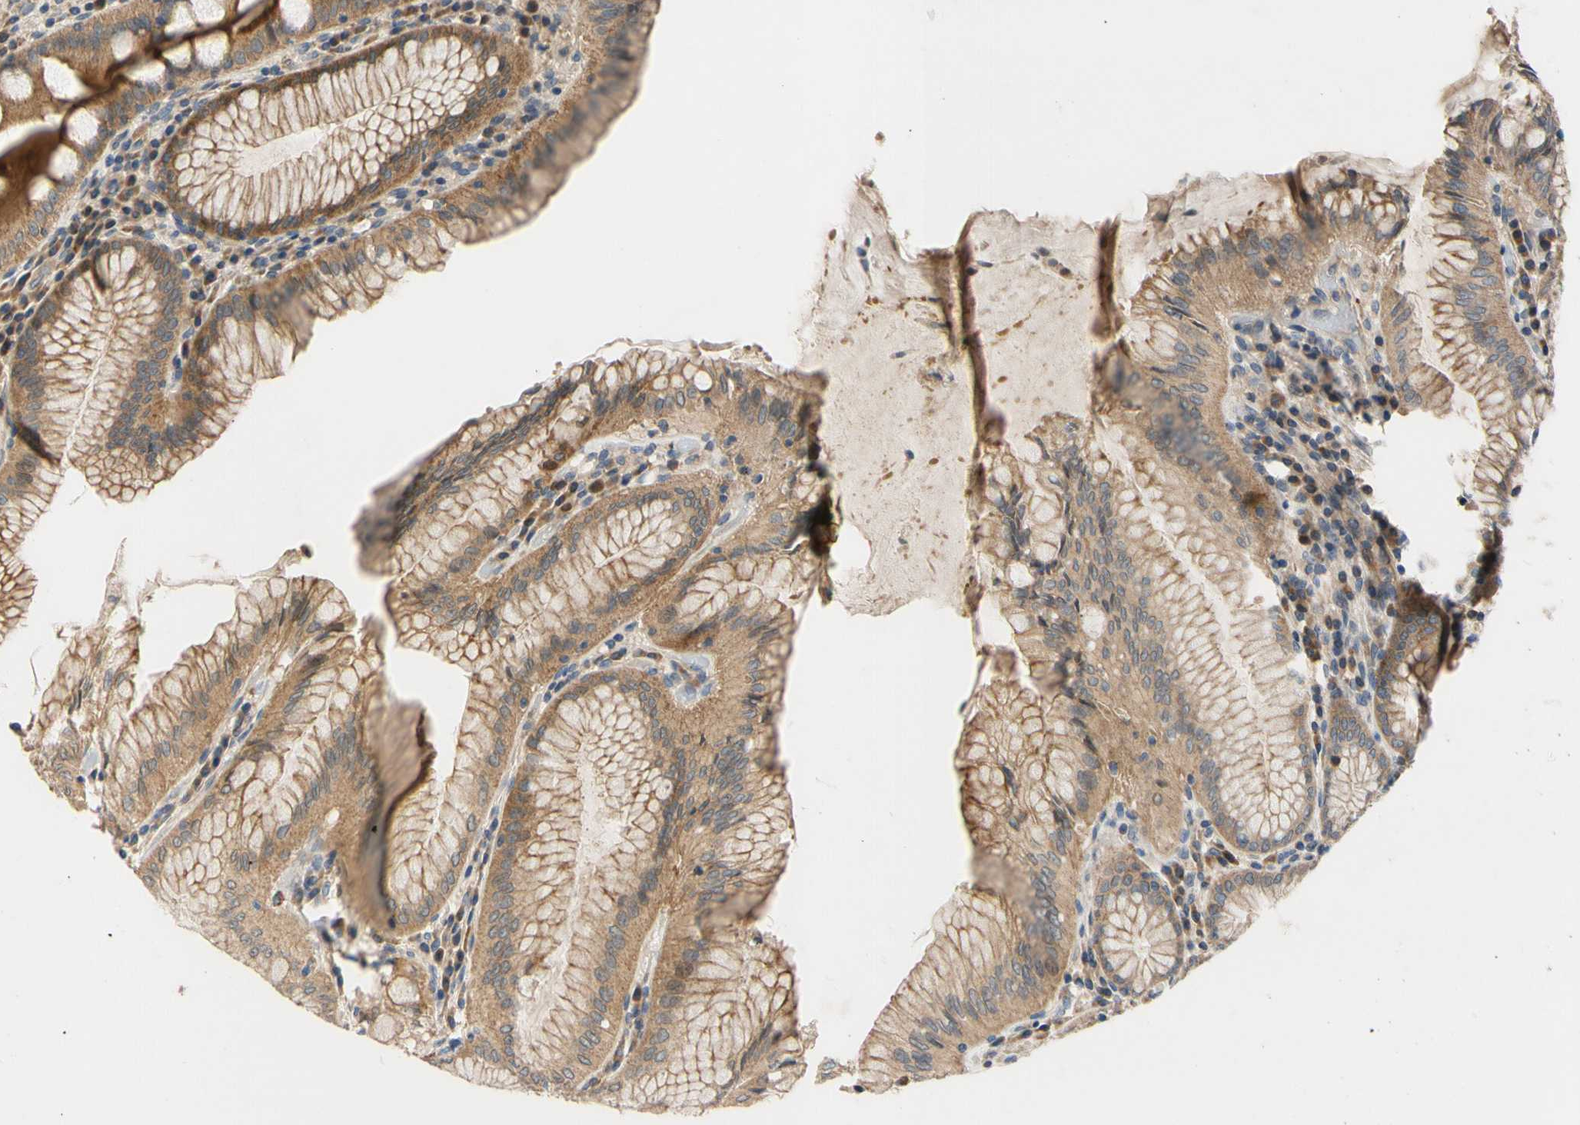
{"staining": {"intensity": "moderate", "quantity": ">75%", "location": "cytoplasmic/membranous"}, "tissue": "stomach", "cell_type": "Glandular cells", "image_type": "normal", "snomed": [{"axis": "morphology", "description": "Normal tissue, NOS"}, {"axis": "topography", "description": "Stomach, lower"}], "caption": "Stomach stained for a protein displays moderate cytoplasmic/membranous positivity in glandular cells. Immunohistochemistry stains the protein in brown and the nuclei are stained blue.", "gene": "MBTPS2", "patient": {"sex": "female", "age": 76}}